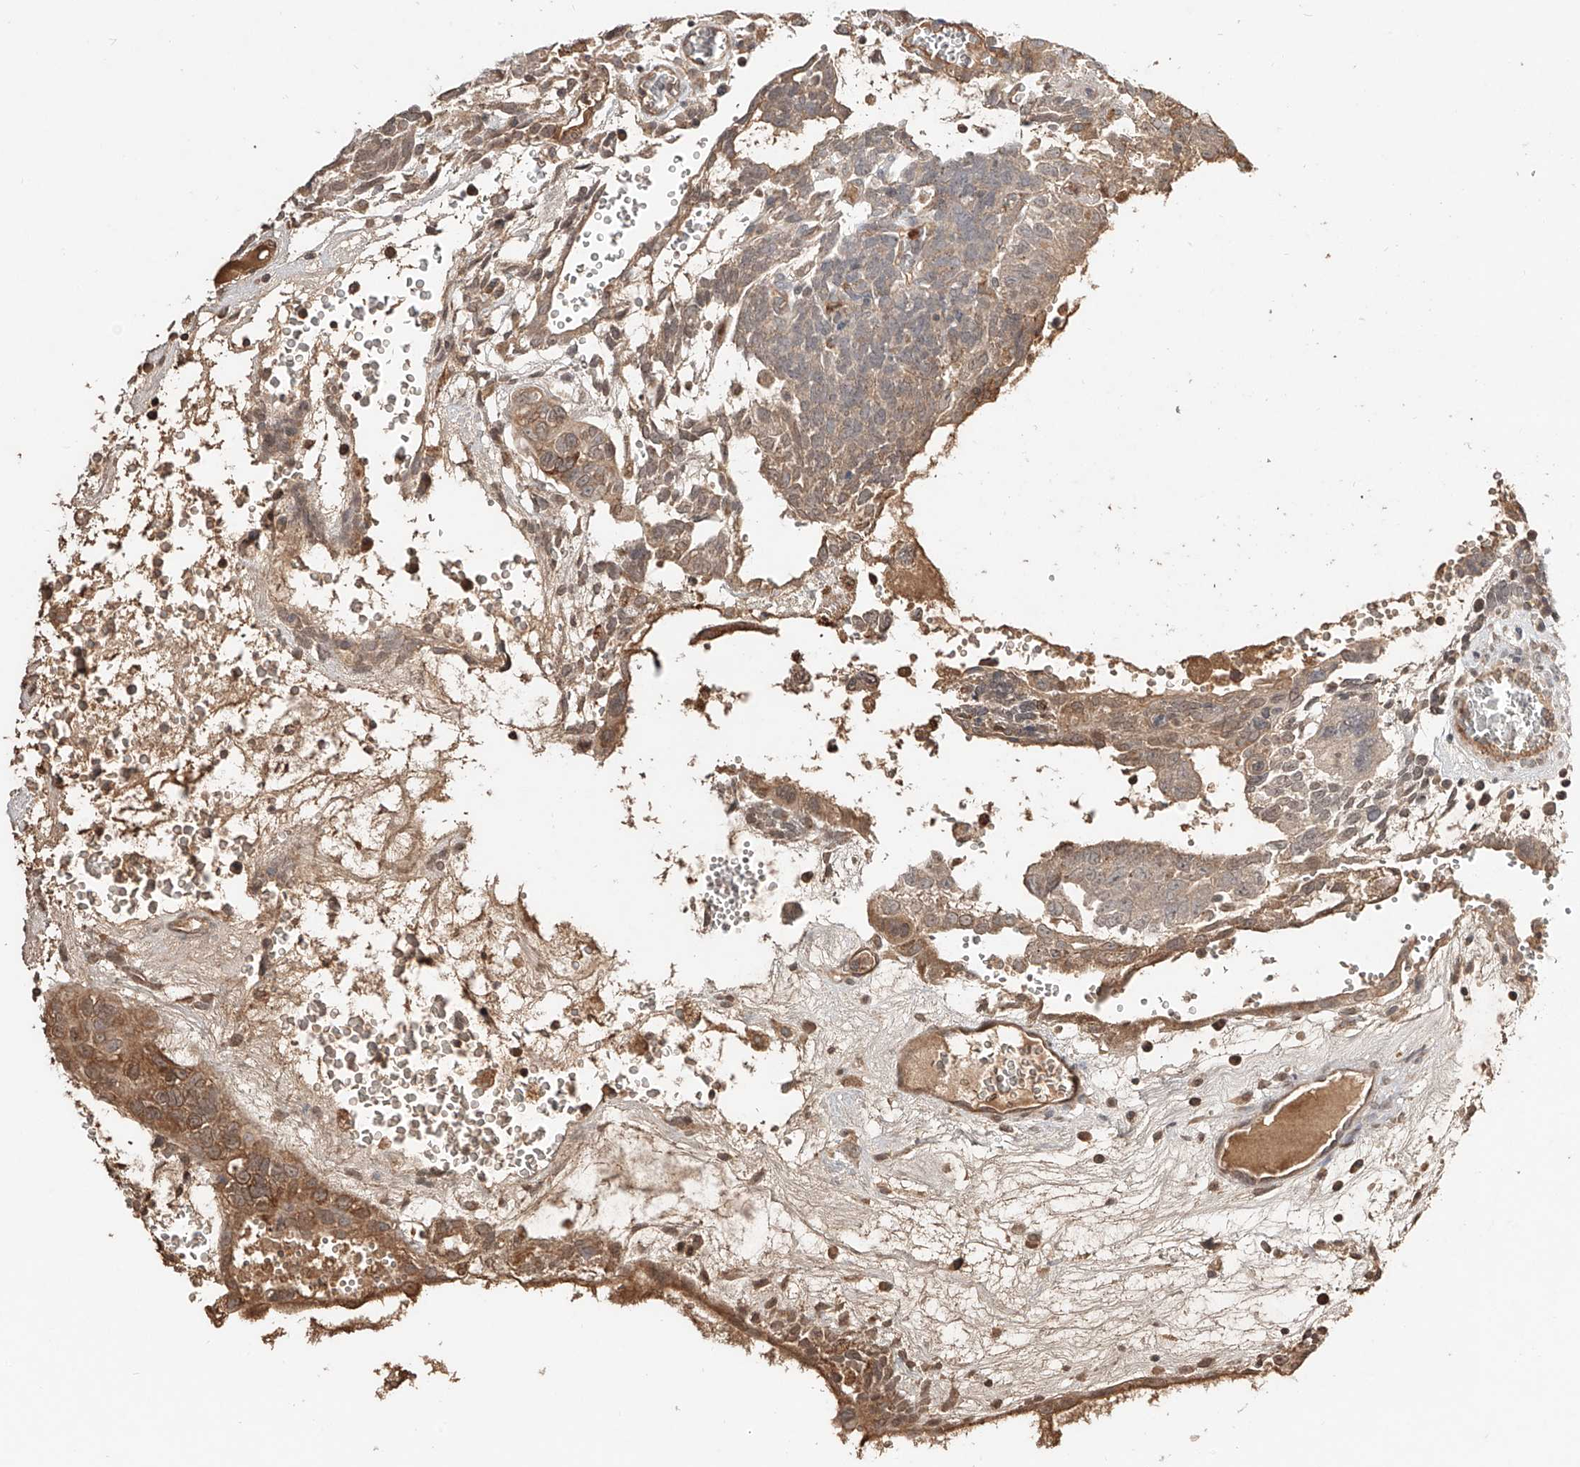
{"staining": {"intensity": "moderate", "quantity": ">75%", "location": "cytoplasmic/membranous"}, "tissue": "testis cancer", "cell_type": "Tumor cells", "image_type": "cancer", "snomed": [{"axis": "morphology", "description": "Seminoma, NOS"}, {"axis": "morphology", "description": "Carcinoma, Embryonal, NOS"}, {"axis": "topography", "description": "Testis"}], "caption": "IHC staining of testis cancer (embryonal carcinoma), which shows medium levels of moderate cytoplasmic/membranous staining in approximately >75% of tumor cells indicating moderate cytoplasmic/membranous protein expression. The staining was performed using DAB (brown) for protein detection and nuclei were counterstained in hematoxylin (blue).", "gene": "ERO1A", "patient": {"sex": "male", "age": 52}}